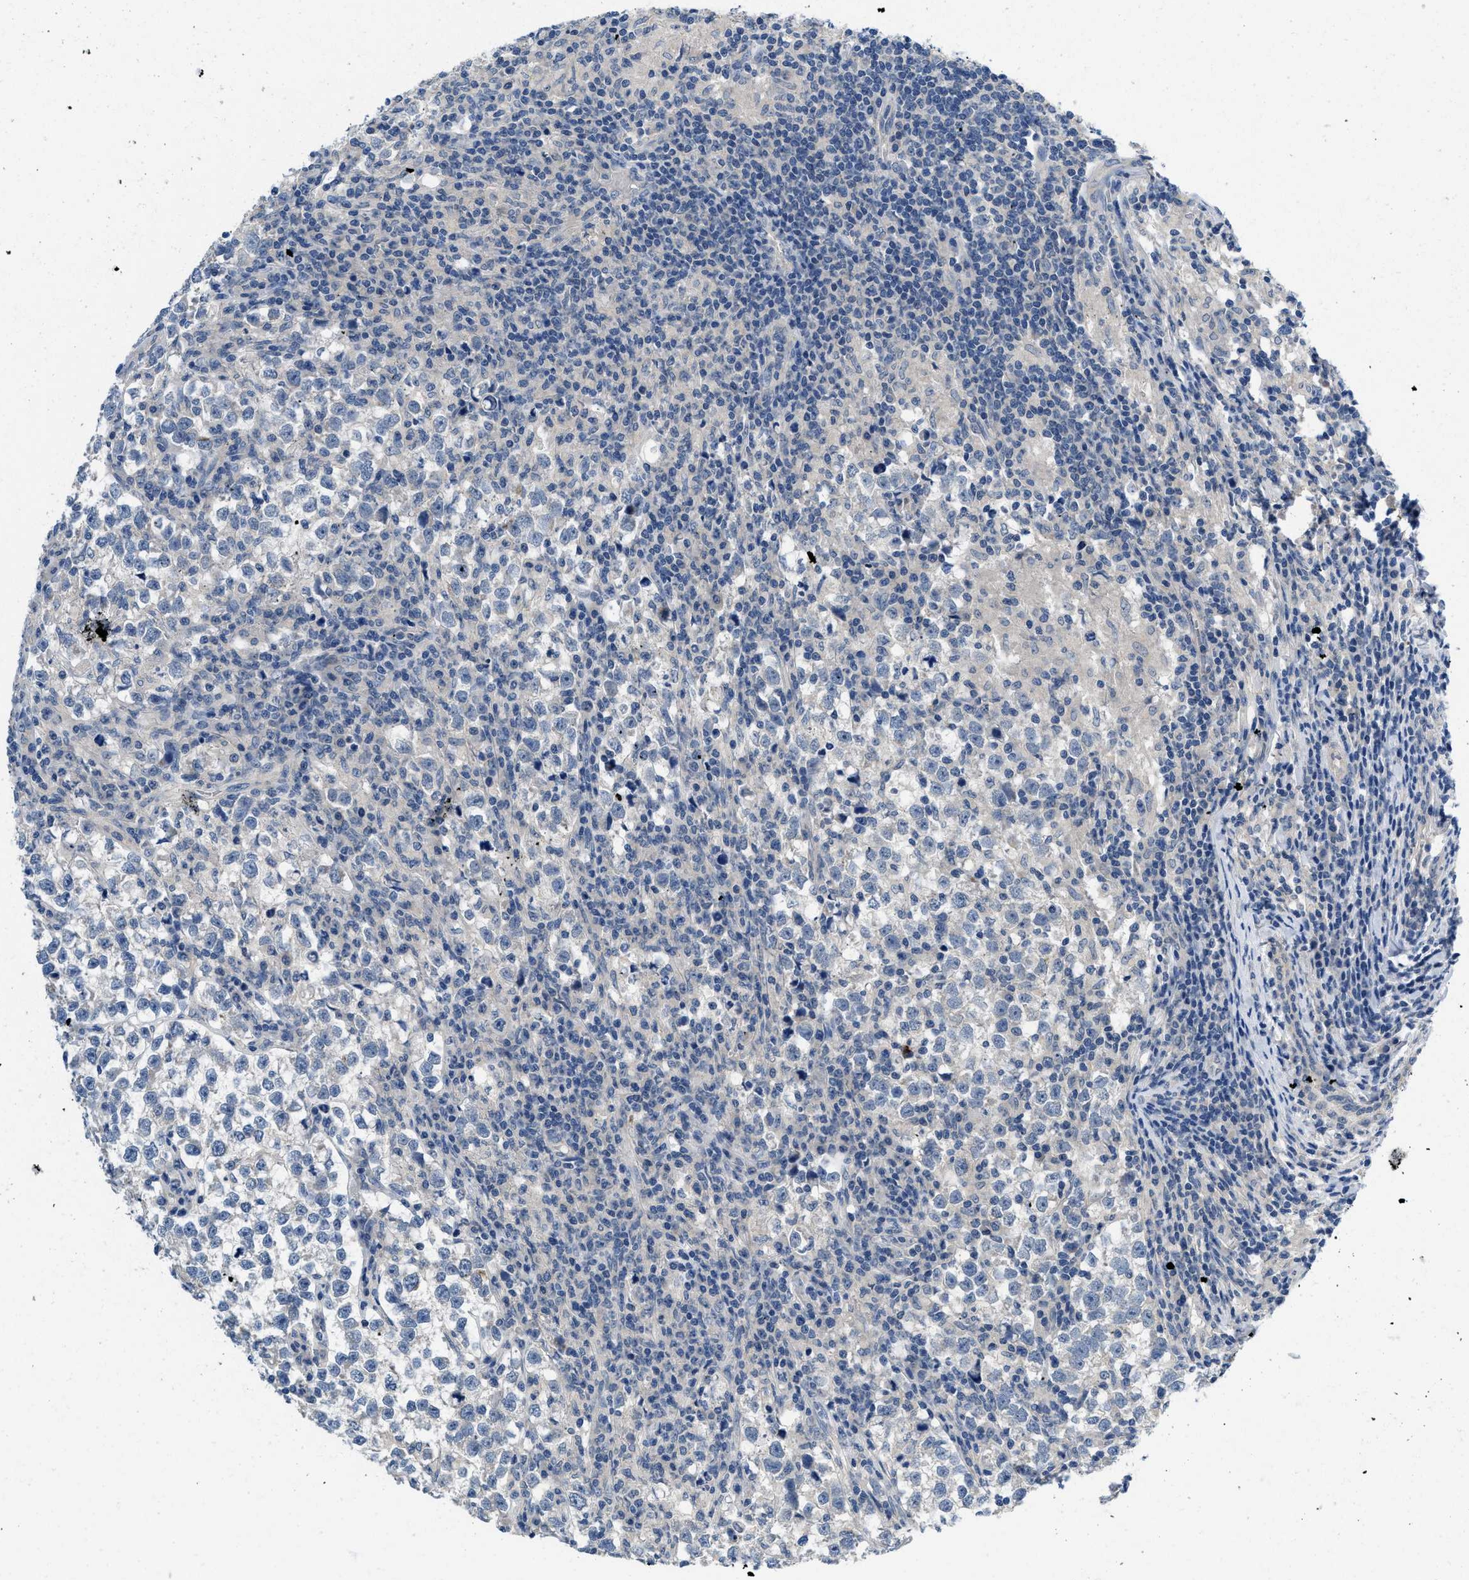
{"staining": {"intensity": "negative", "quantity": "none", "location": "none"}, "tissue": "testis cancer", "cell_type": "Tumor cells", "image_type": "cancer", "snomed": [{"axis": "morphology", "description": "Normal tissue, NOS"}, {"axis": "morphology", "description": "Seminoma, NOS"}, {"axis": "topography", "description": "Testis"}], "caption": "The histopathology image exhibits no staining of tumor cells in testis cancer (seminoma).", "gene": "PYY", "patient": {"sex": "male", "age": 43}}